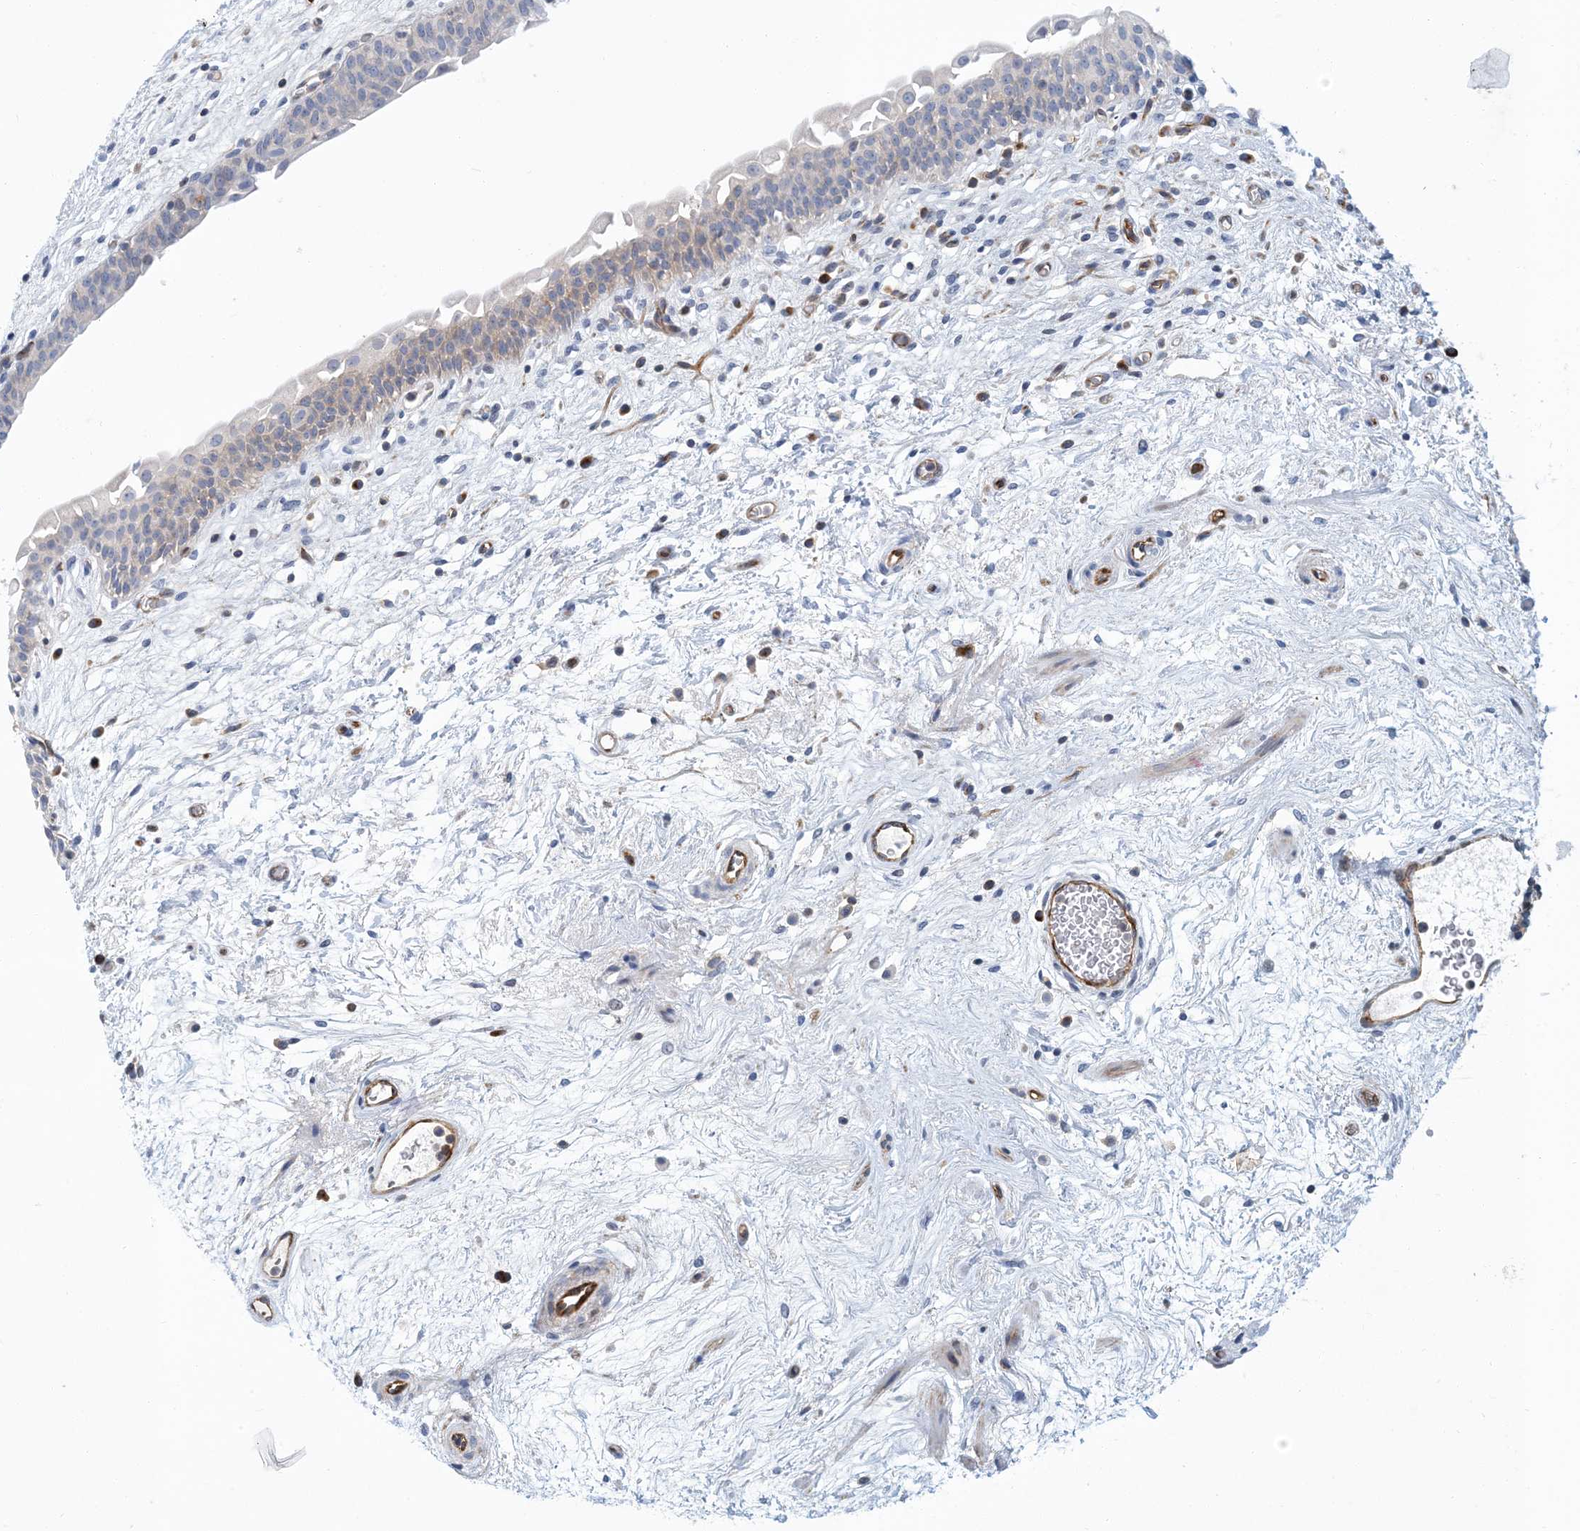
{"staining": {"intensity": "moderate", "quantity": "<25%", "location": "cytoplasmic/membranous"}, "tissue": "urinary bladder", "cell_type": "Urothelial cells", "image_type": "normal", "snomed": [{"axis": "morphology", "description": "Normal tissue, NOS"}, {"axis": "topography", "description": "Urinary bladder"}], "caption": "DAB (3,3'-diaminobenzidine) immunohistochemical staining of normal human urinary bladder reveals moderate cytoplasmic/membranous protein positivity in approximately <25% of urothelial cells.", "gene": "PCDHA2", "patient": {"sex": "male", "age": 83}}